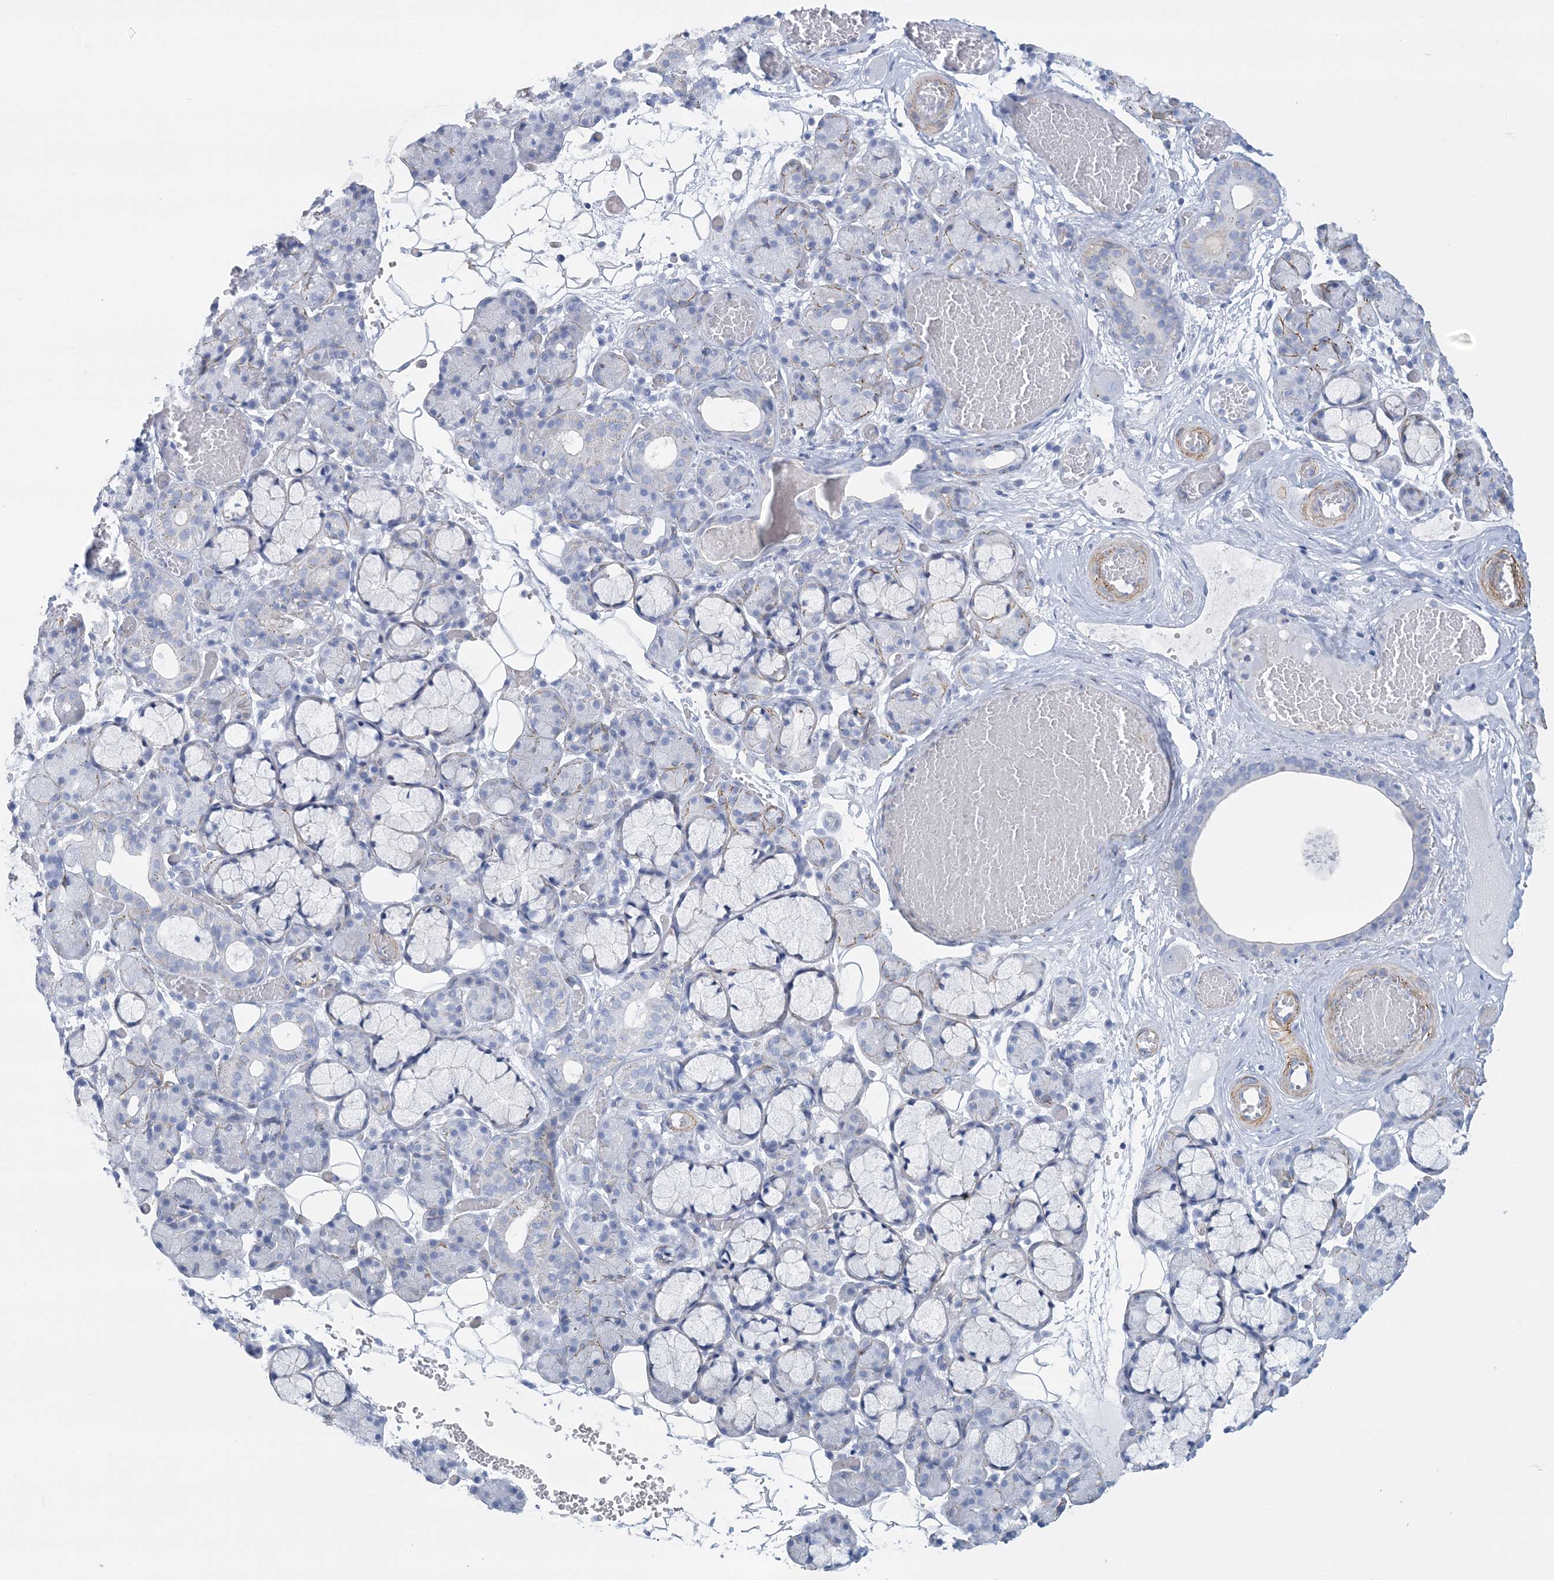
{"staining": {"intensity": "negative", "quantity": "none", "location": "none"}, "tissue": "salivary gland", "cell_type": "Glandular cells", "image_type": "normal", "snomed": [{"axis": "morphology", "description": "Normal tissue, NOS"}, {"axis": "topography", "description": "Salivary gland"}], "caption": "Immunohistochemical staining of normal salivary gland exhibits no significant staining in glandular cells.", "gene": "C11orf21", "patient": {"sex": "male", "age": 63}}